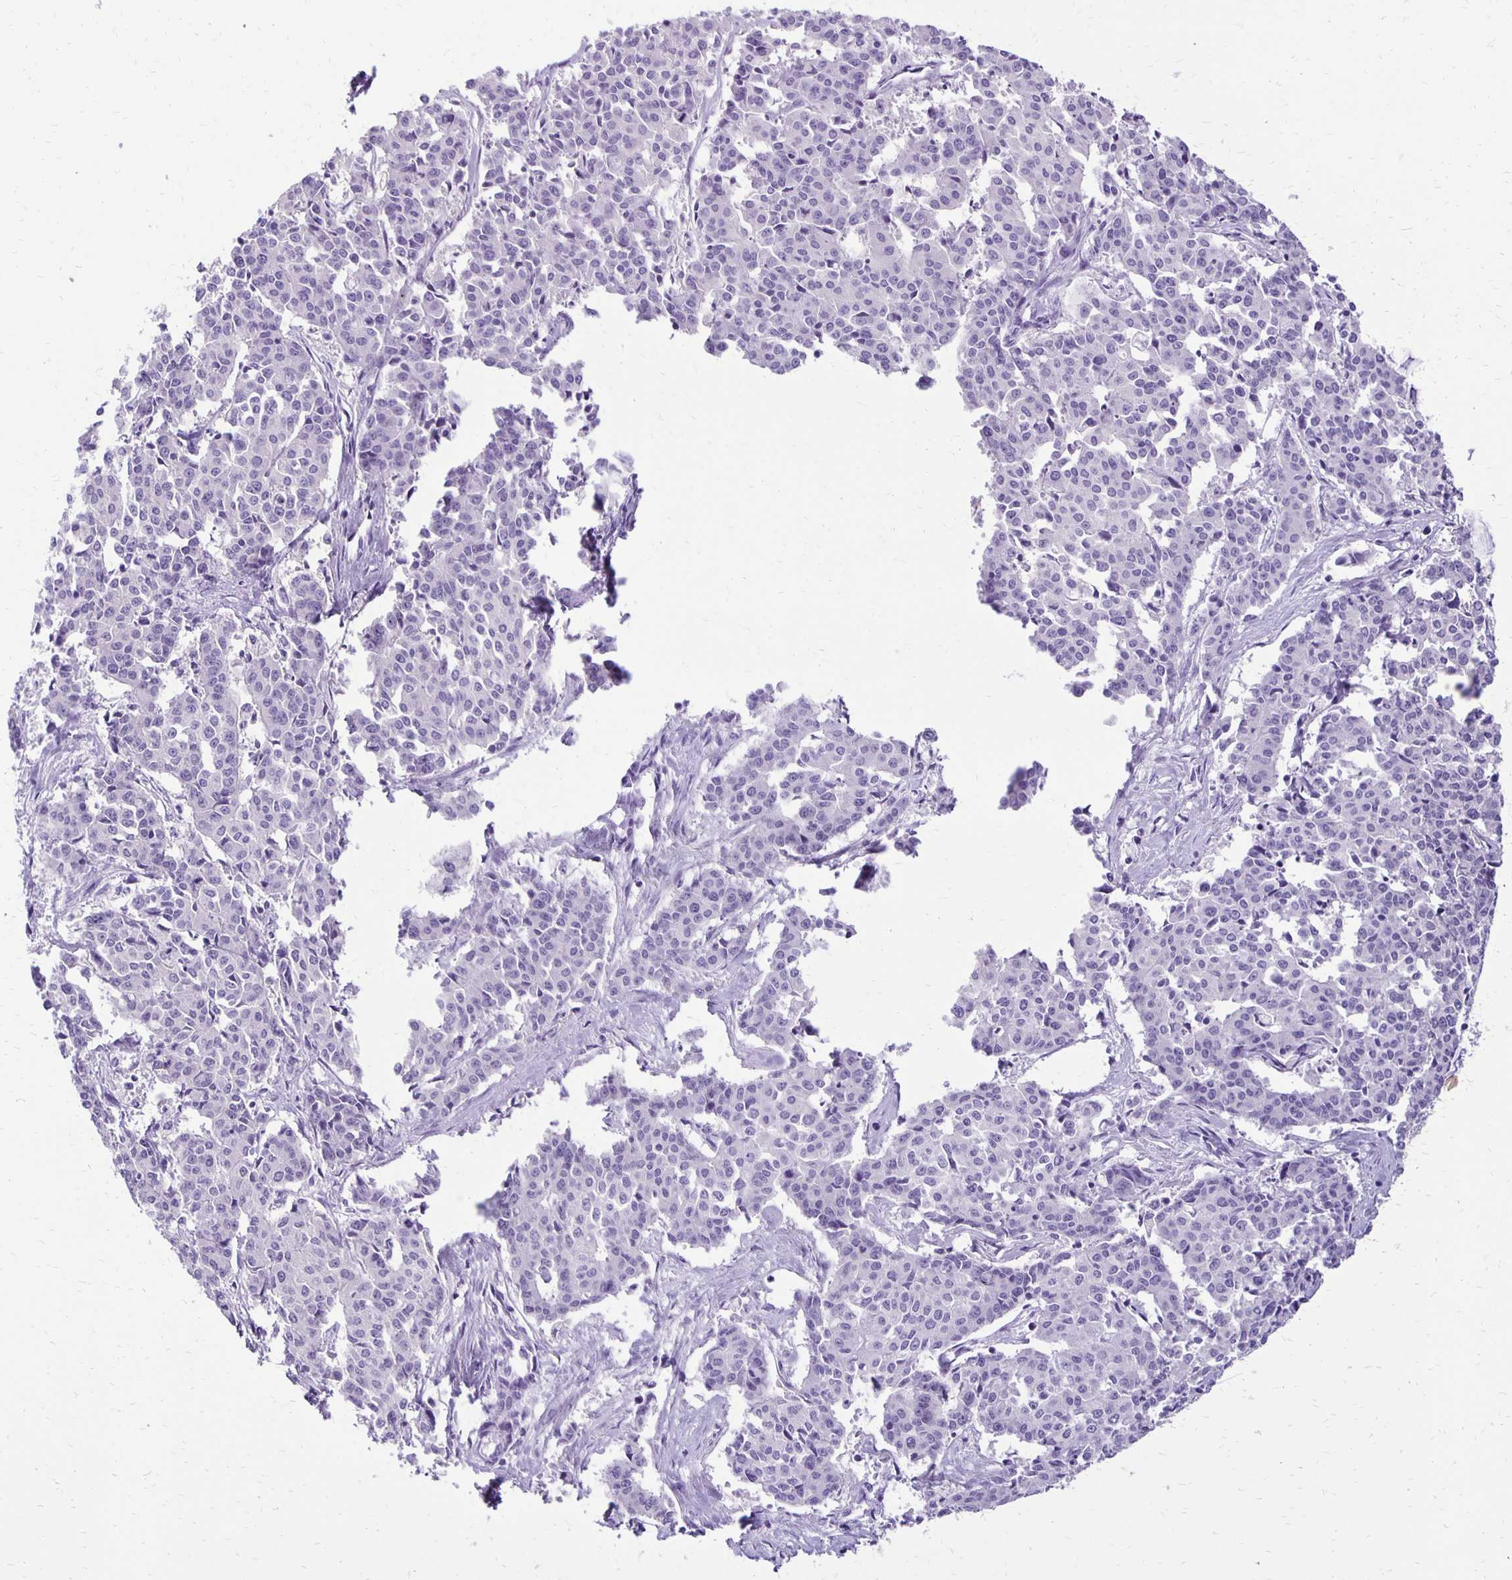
{"staining": {"intensity": "negative", "quantity": "none", "location": "none"}, "tissue": "cervical cancer", "cell_type": "Tumor cells", "image_type": "cancer", "snomed": [{"axis": "morphology", "description": "Squamous cell carcinoma, NOS"}, {"axis": "topography", "description": "Cervix"}], "caption": "Cervical squamous cell carcinoma was stained to show a protein in brown. There is no significant expression in tumor cells. (DAB immunohistochemistry (IHC), high magnification).", "gene": "ANKRD45", "patient": {"sex": "female", "age": 28}}